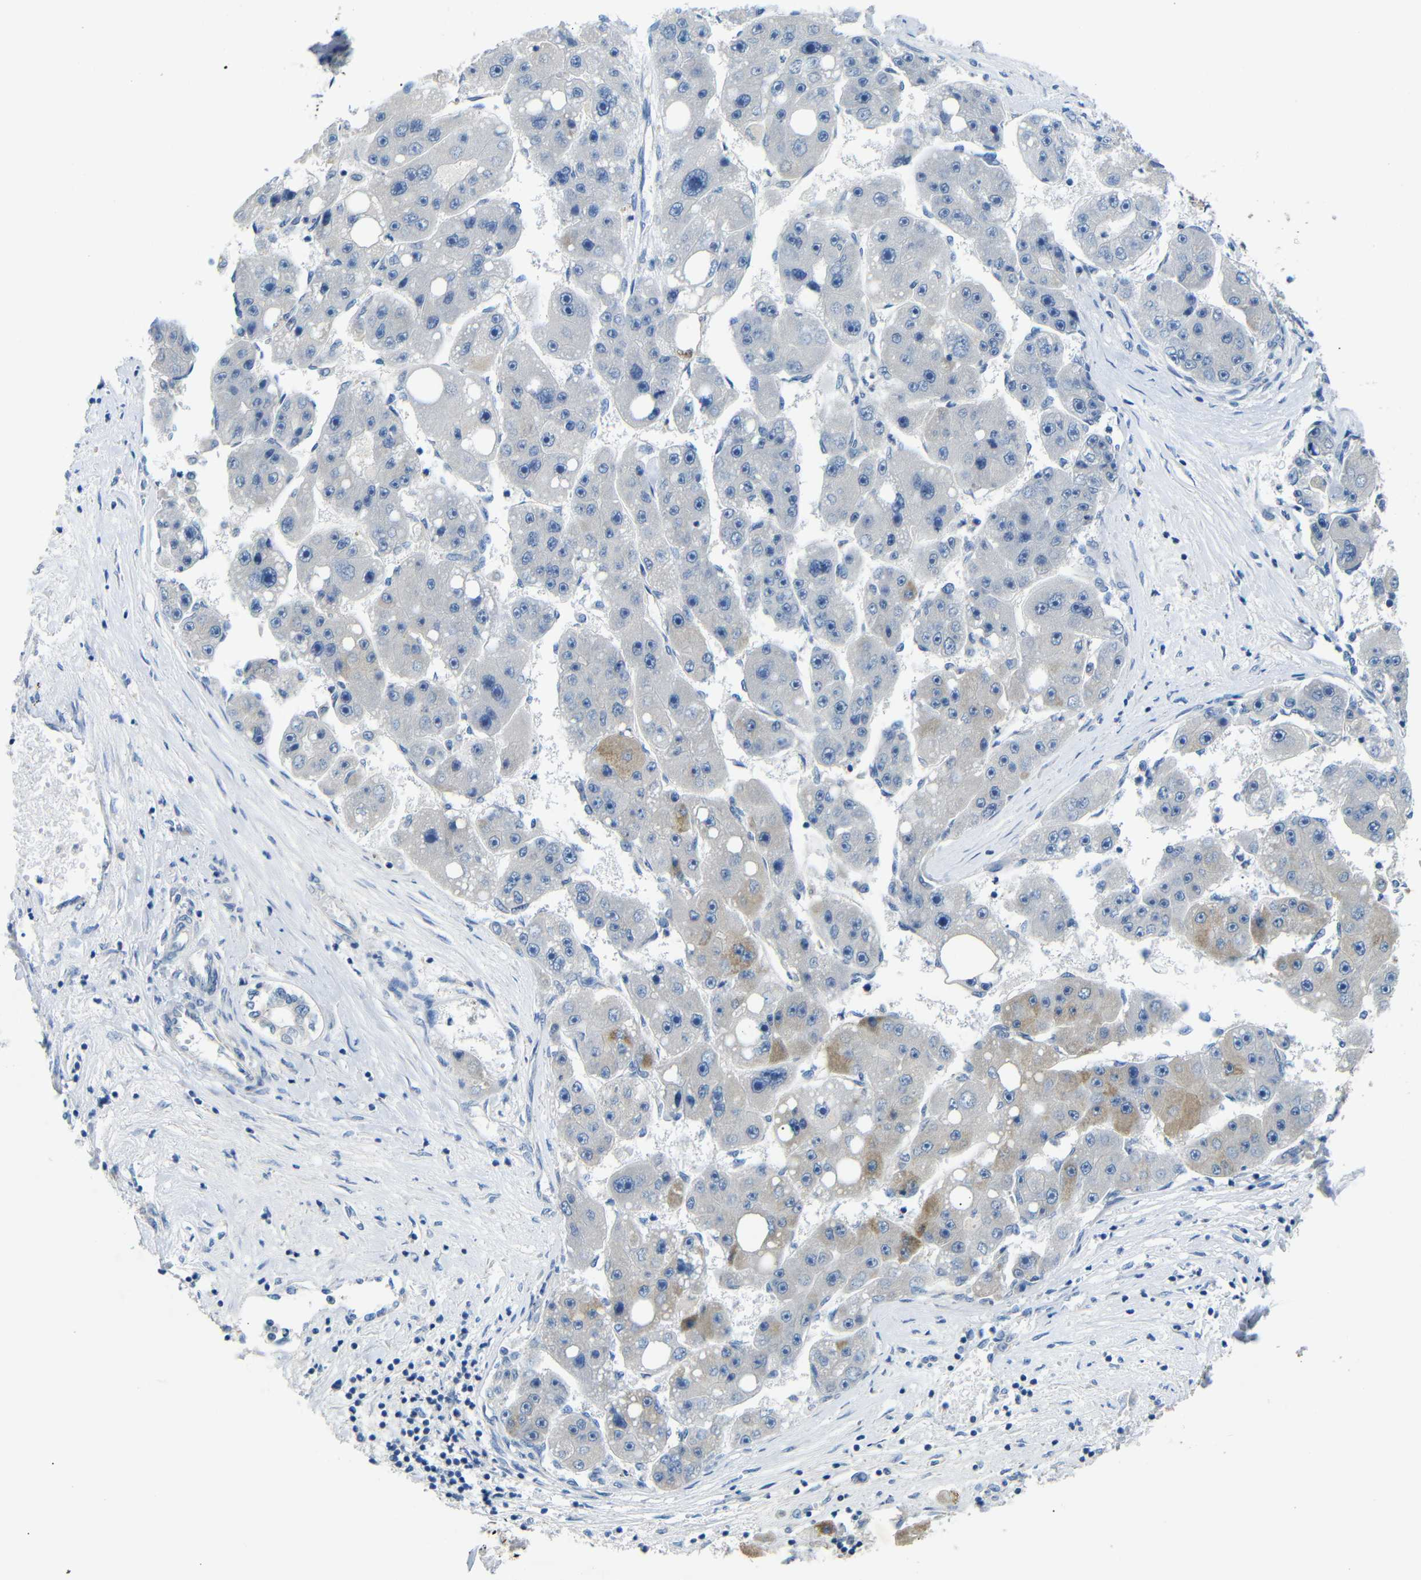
{"staining": {"intensity": "moderate", "quantity": "<25%", "location": "cytoplasmic/membranous"}, "tissue": "liver cancer", "cell_type": "Tumor cells", "image_type": "cancer", "snomed": [{"axis": "morphology", "description": "Carcinoma, Hepatocellular, NOS"}, {"axis": "topography", "description": "Liver"}], "caption": "Hepatocellular carcinoma (liver) tissue shows moderate cytoplasmic/membranous expression in approximately <25% of tumor cells, visualized by immunohistochemistry.", "gene": "DCP1A", "patient": {"sex": "female", "age": 61}}